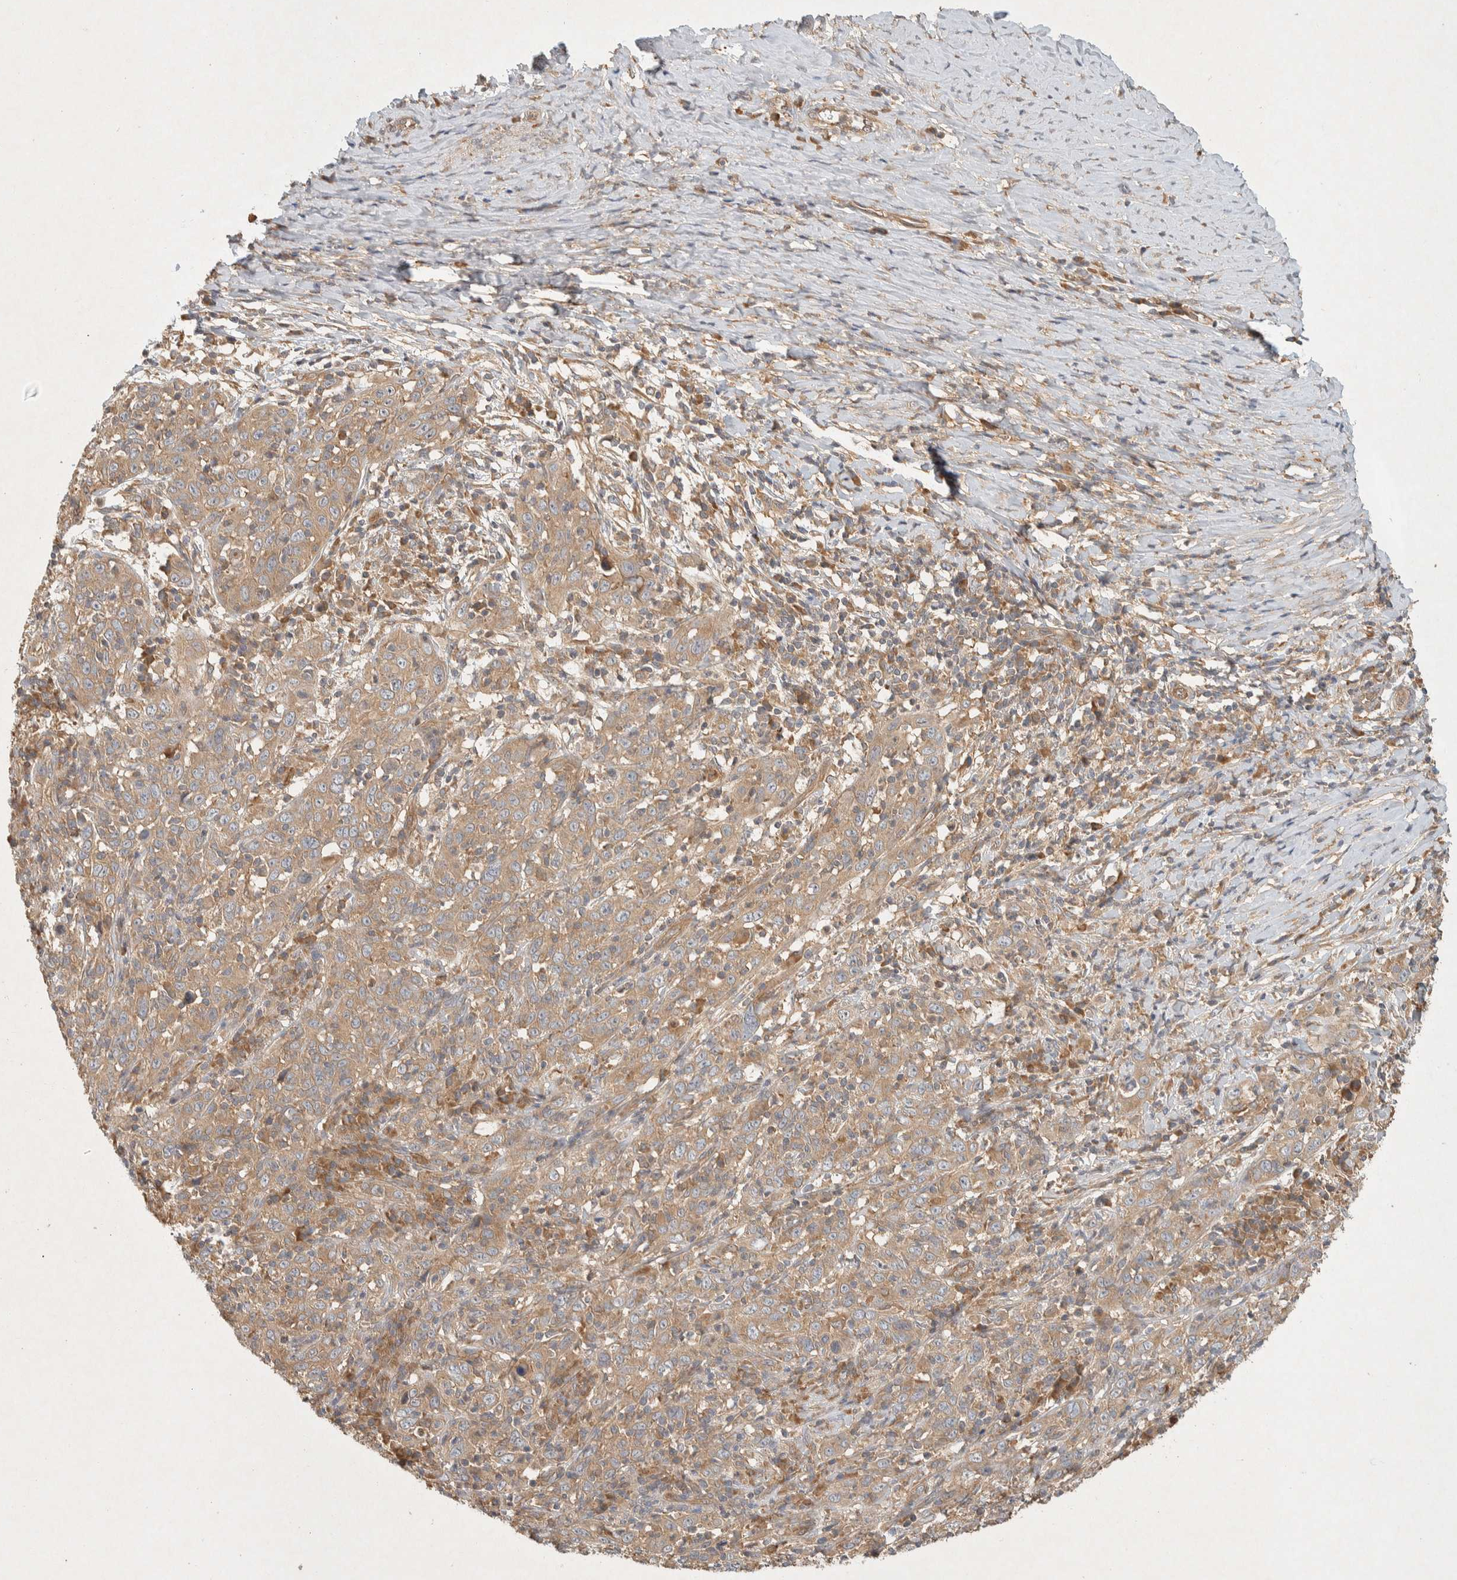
{"staining": {"intensity": "moderate", "quantity": ">75%", "location": "cytoplasmic/membranous"}, "tissue": "cervical cancer", "cell_type": "Tumor cells", "image_type": "cancer", "snomed": [{"axis": "morphology", "description": "Squamous cell carcinoma, NOS"}, {"axis": "topography", "description": "Cervix"}], "caption": "Immunohistochemical staining of cervical squamous cell carcinoma shows medium levels of moderate cytoplasmic/membranous protein positivity in about >75% of tumor cells.", "gene": "PXK", "patient": {"sex": "female", "age": 46}}